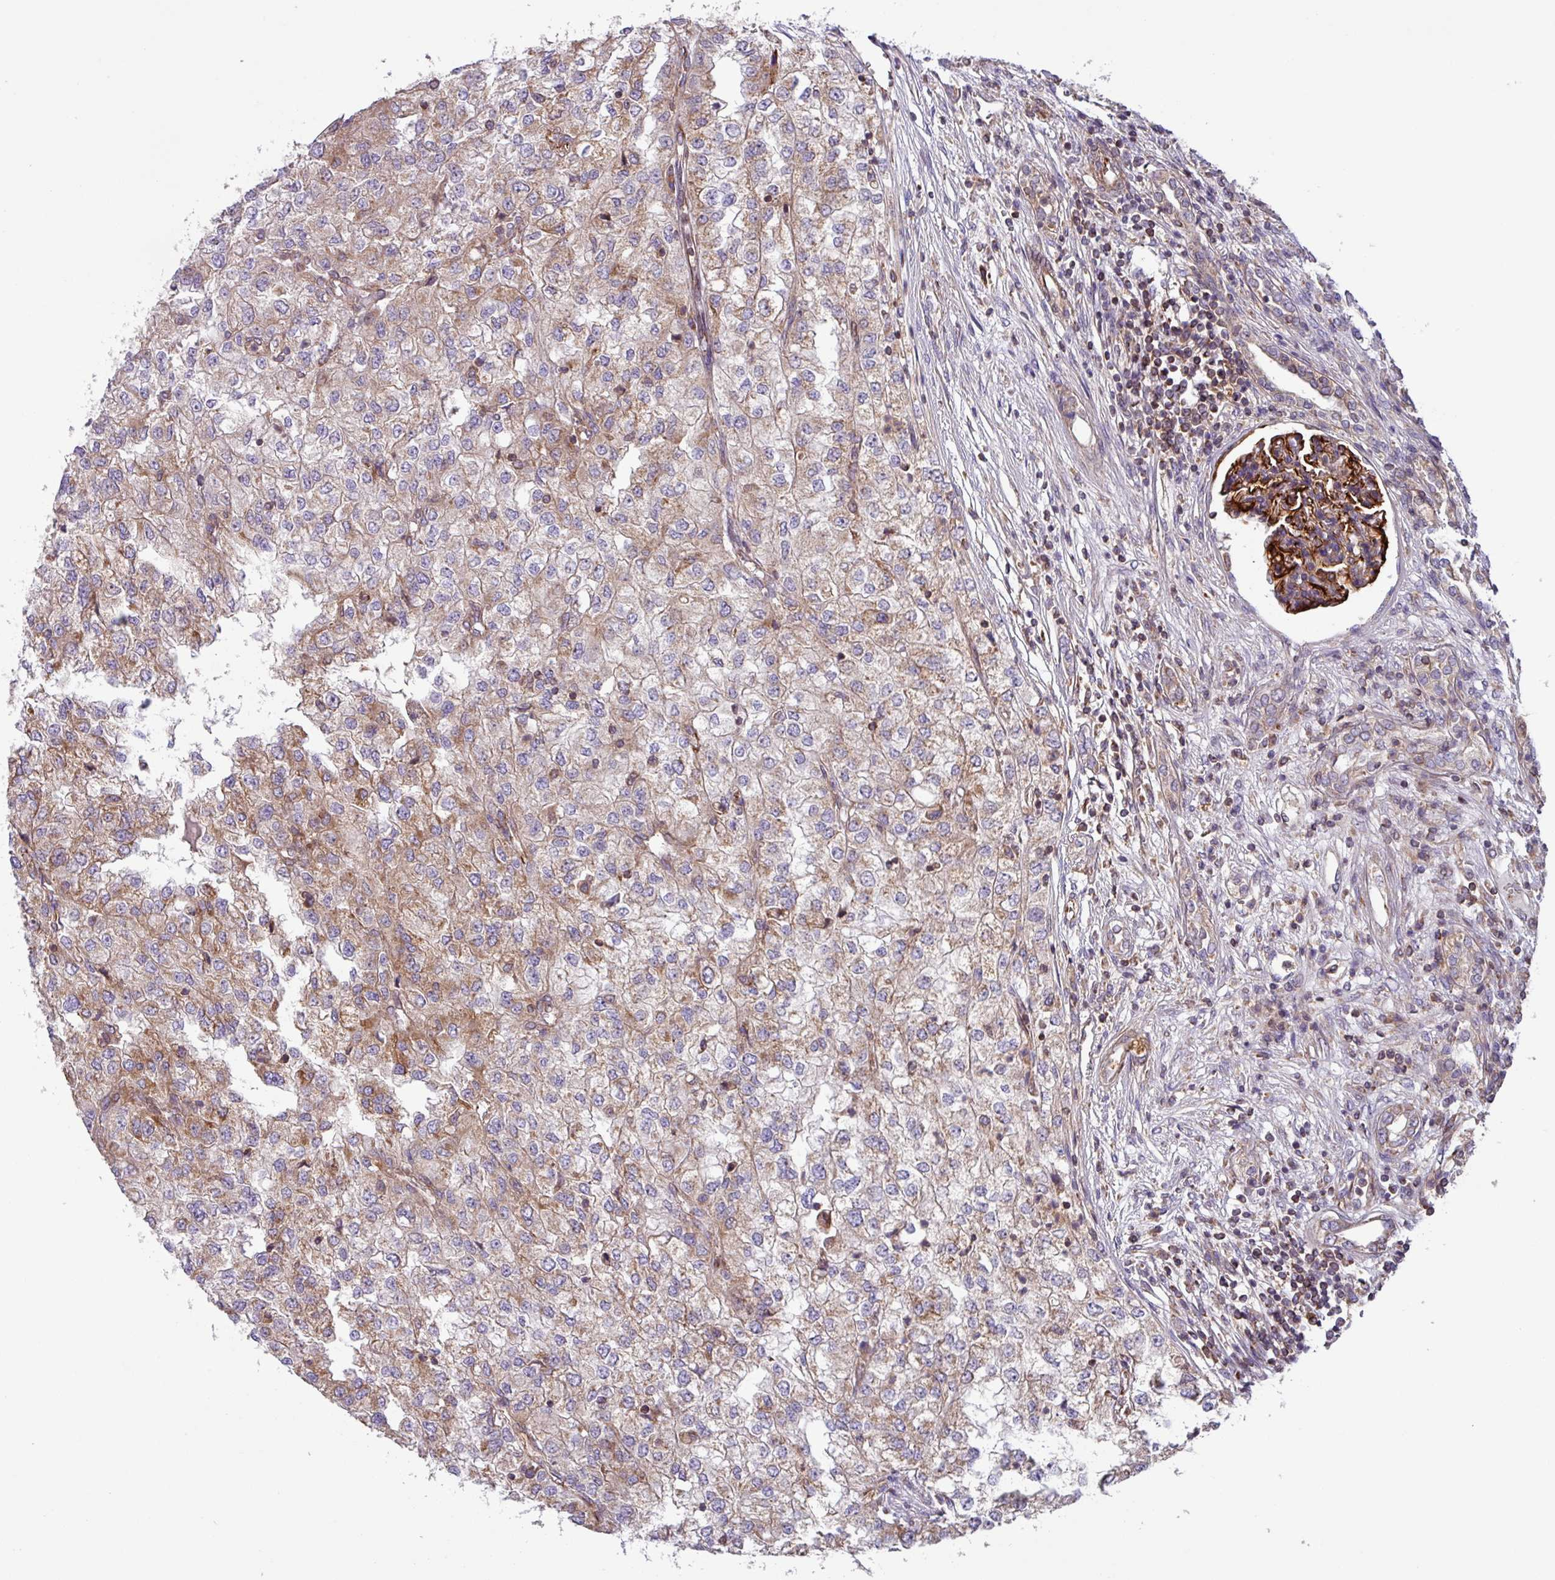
{"staining": {"intensity": "moderate", "quantity": "25%-75%", "location": "cytoplasmic/membranous"}, "tissue": "renal cancer", "cell_type": "Tumor cells", "image_type": "cancer", "snomed": [{"axis": "morphology", "description": "Adenocarcinoma, NOS"}, {"axis": "topography", "description": "Kidney"}], "caption": "An IHC photomicrograph of neoplastic tissue is shown. Protein staining in brown shows moderate cytoplasmic/membranous positivity in renal cancer within tumor cells. The staining was performed using DAB (3,3'-diaminobenzidine) to visualize the protein expression in brown, while the nuclei were stained in blue with hematoxylin (Magnification: 20x).", "gene": "PLEKHD1", "patient": {"sex": "female", "age": 54}}